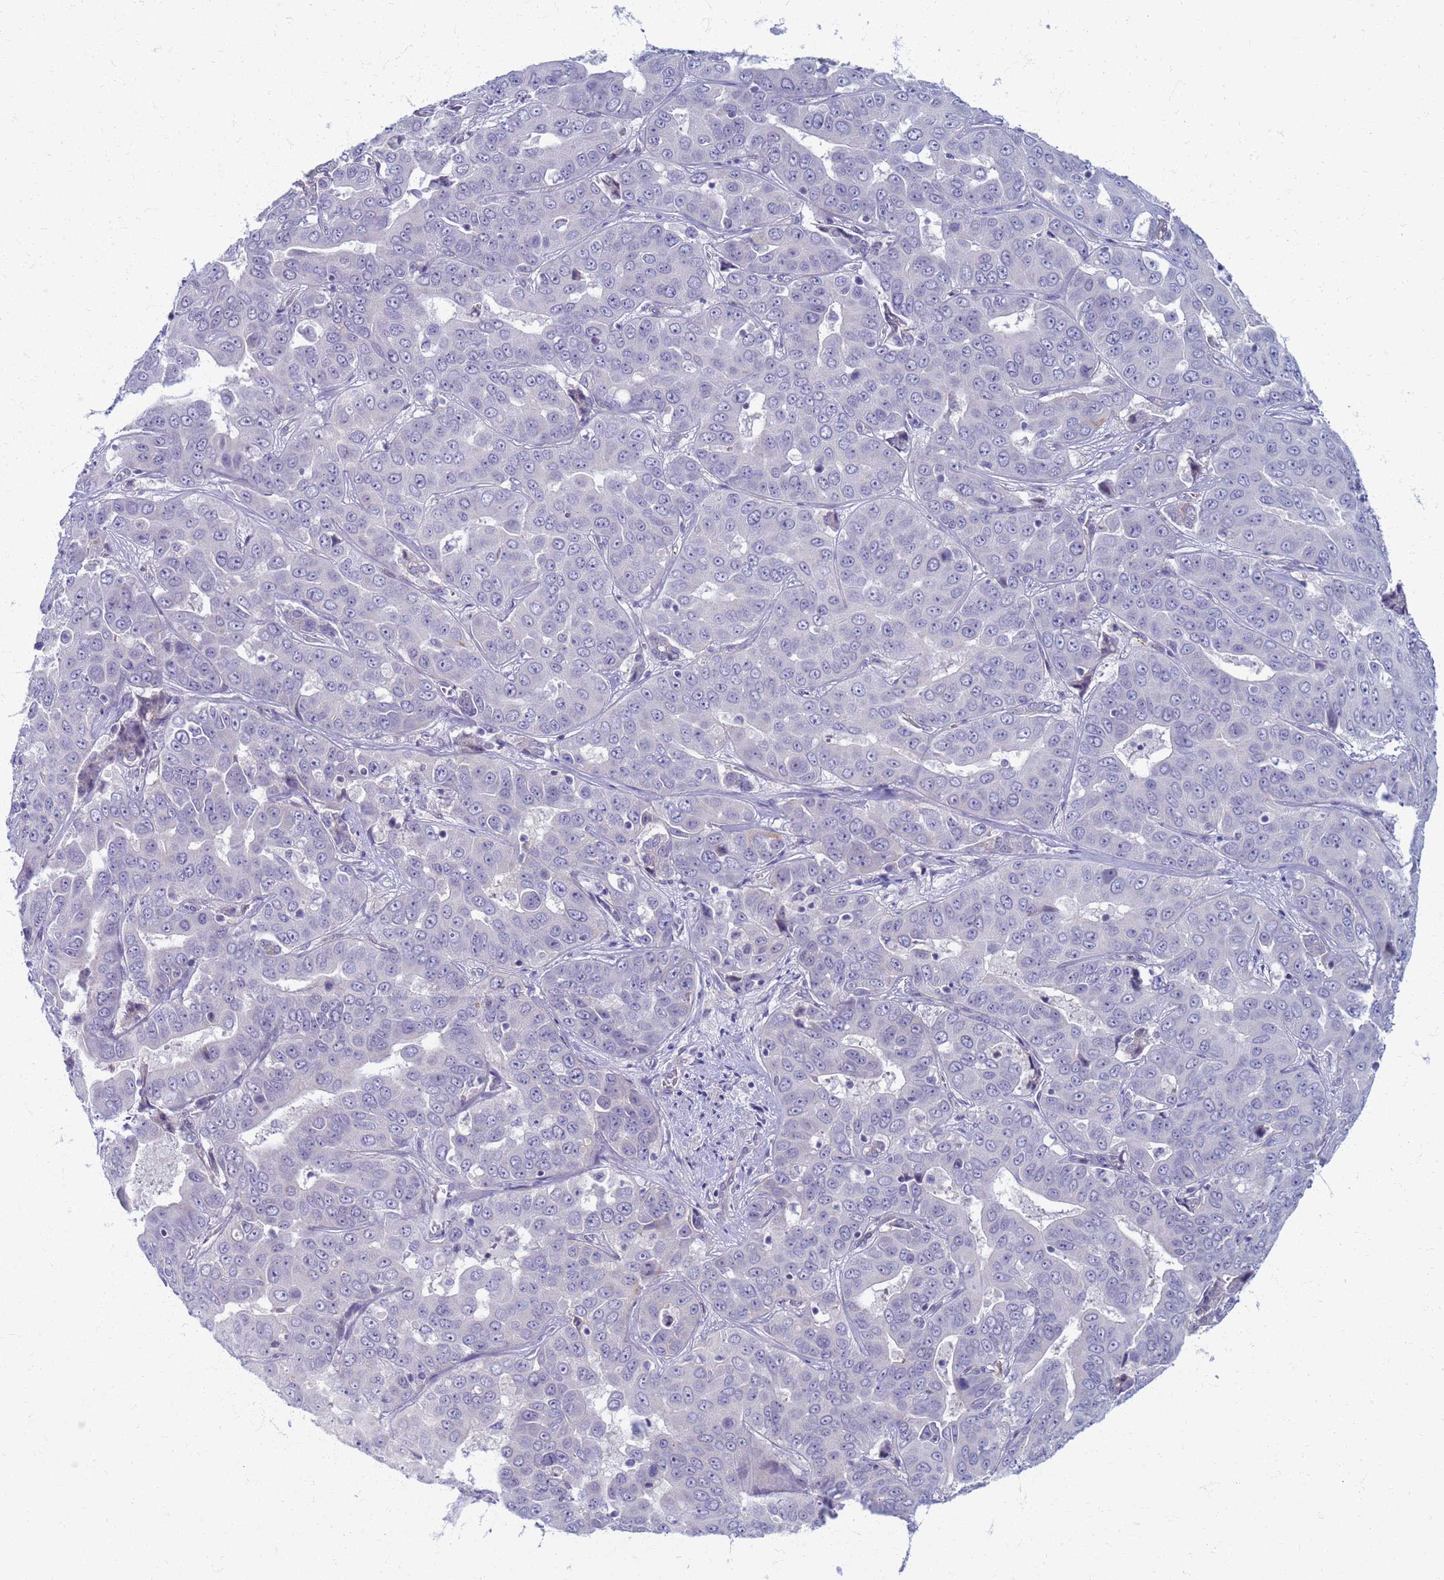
{"staining": {"intensity": "negative", "quantity": "none", "location": "none"}, "tissue": "liver cancer", "cell_type": "Tumor cells", "image_type": "cancer", "snomed": [{"axis": "morphology", "description": "Cholangiocarcinoma"}, {"axis": "topography", "description": "Liver"}], "caption": "Immunohistochemistry (IHC) of human cholangiocarcinoma (liver) reveals no staining in tumor cells.", "gene": "CLCA2", "patient": {"sex": "female", "age": 52}}